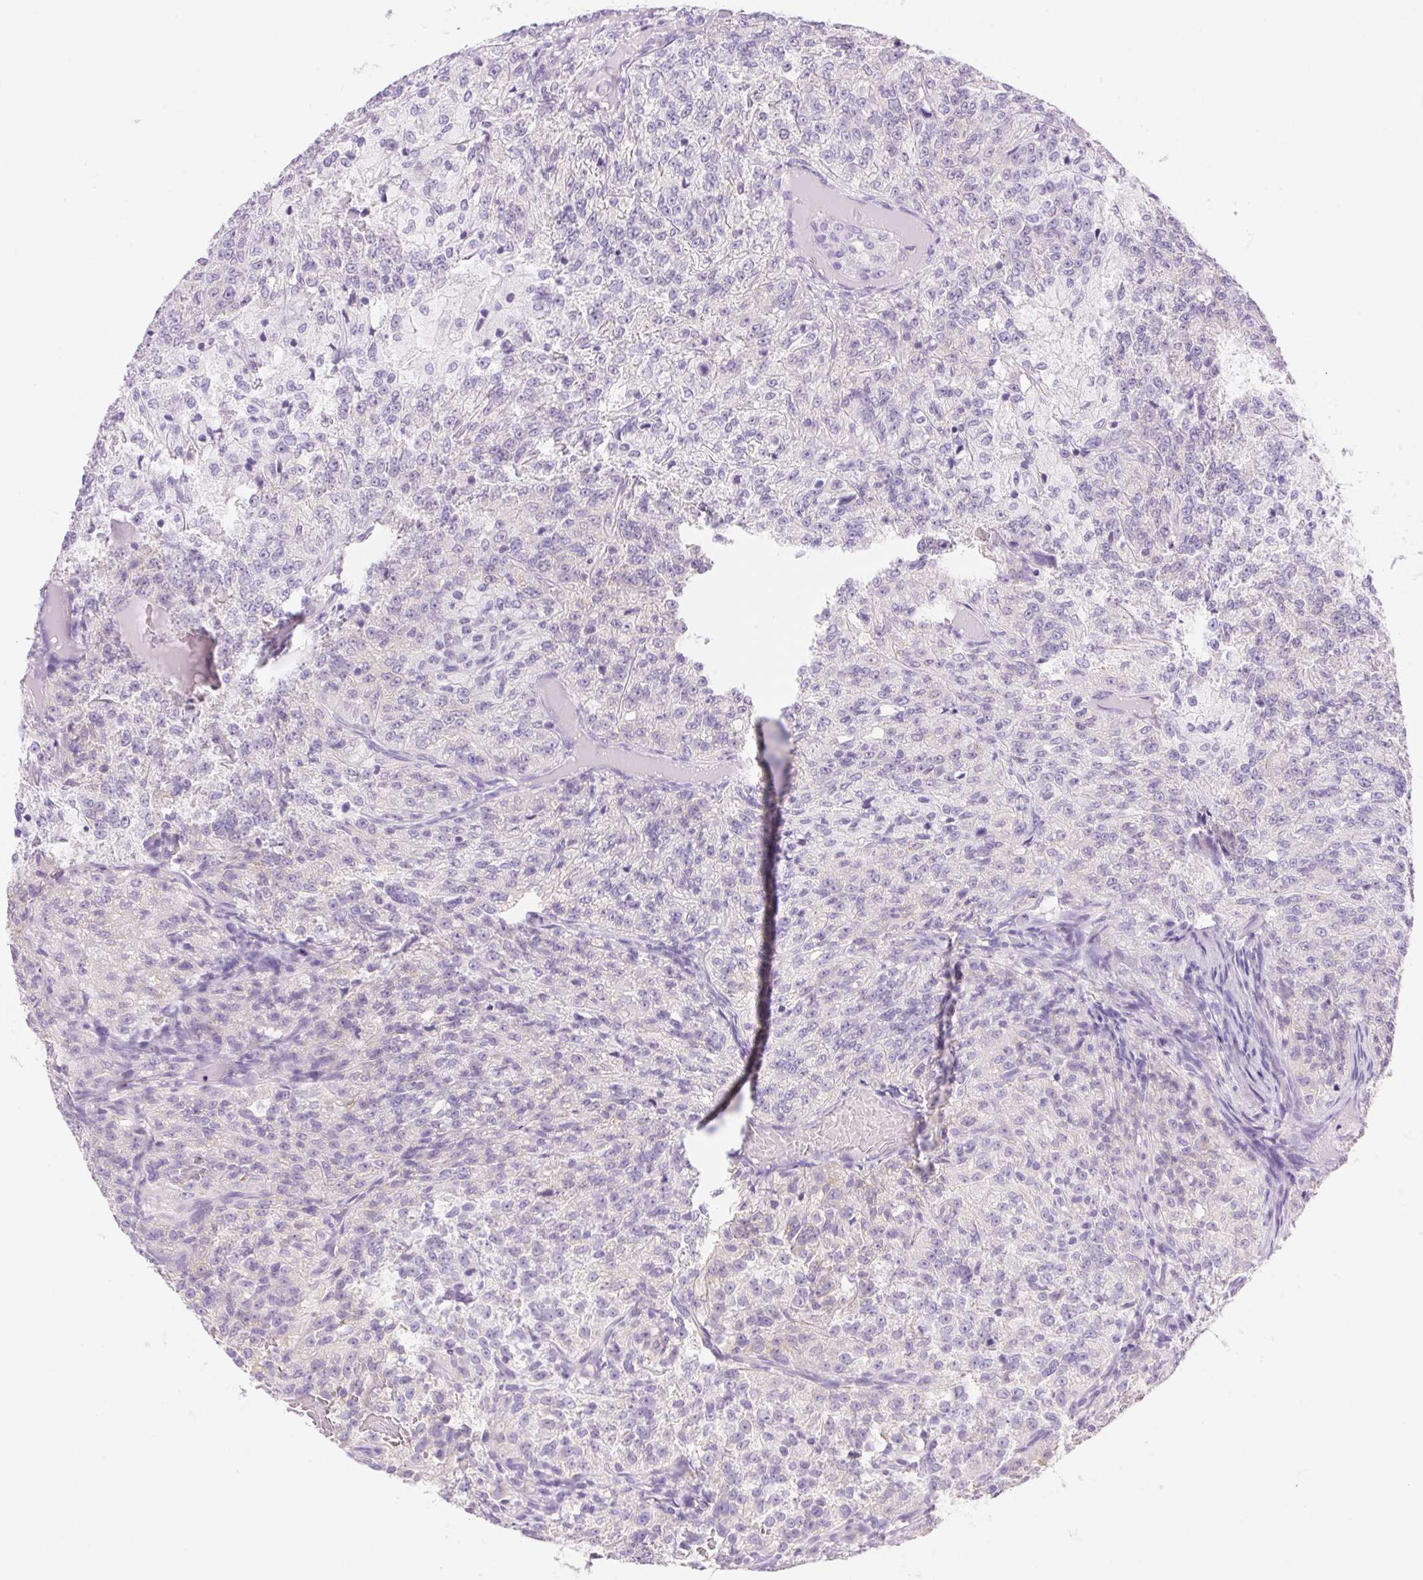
{"staining": {"intensity": "negative", "quantity": "none", "location": "none"}, "tissue": "renal cancer", "cell_type": "Tumor cells", "image_type": "cancer", "snomed": [{"axis": "morphology", "description": "Adenocarcinoma, NOS"}, {"axis": "topography", "description": "Kidney"}], "caption": "This micrograph is of renal adenocarcinoma stained with immunohistochemistry to label a protein in brown with the nuclei are counter-stained blue. There is no expression in tumor cells. Brightfield microscopy of IHC stained with DAB (3,3'-diaminobenzidine) (brown) and hematoxylin (blue), captured at high magnification.", "gene": "DHCR24", "patient": {"sex": "female", "age": 63}}